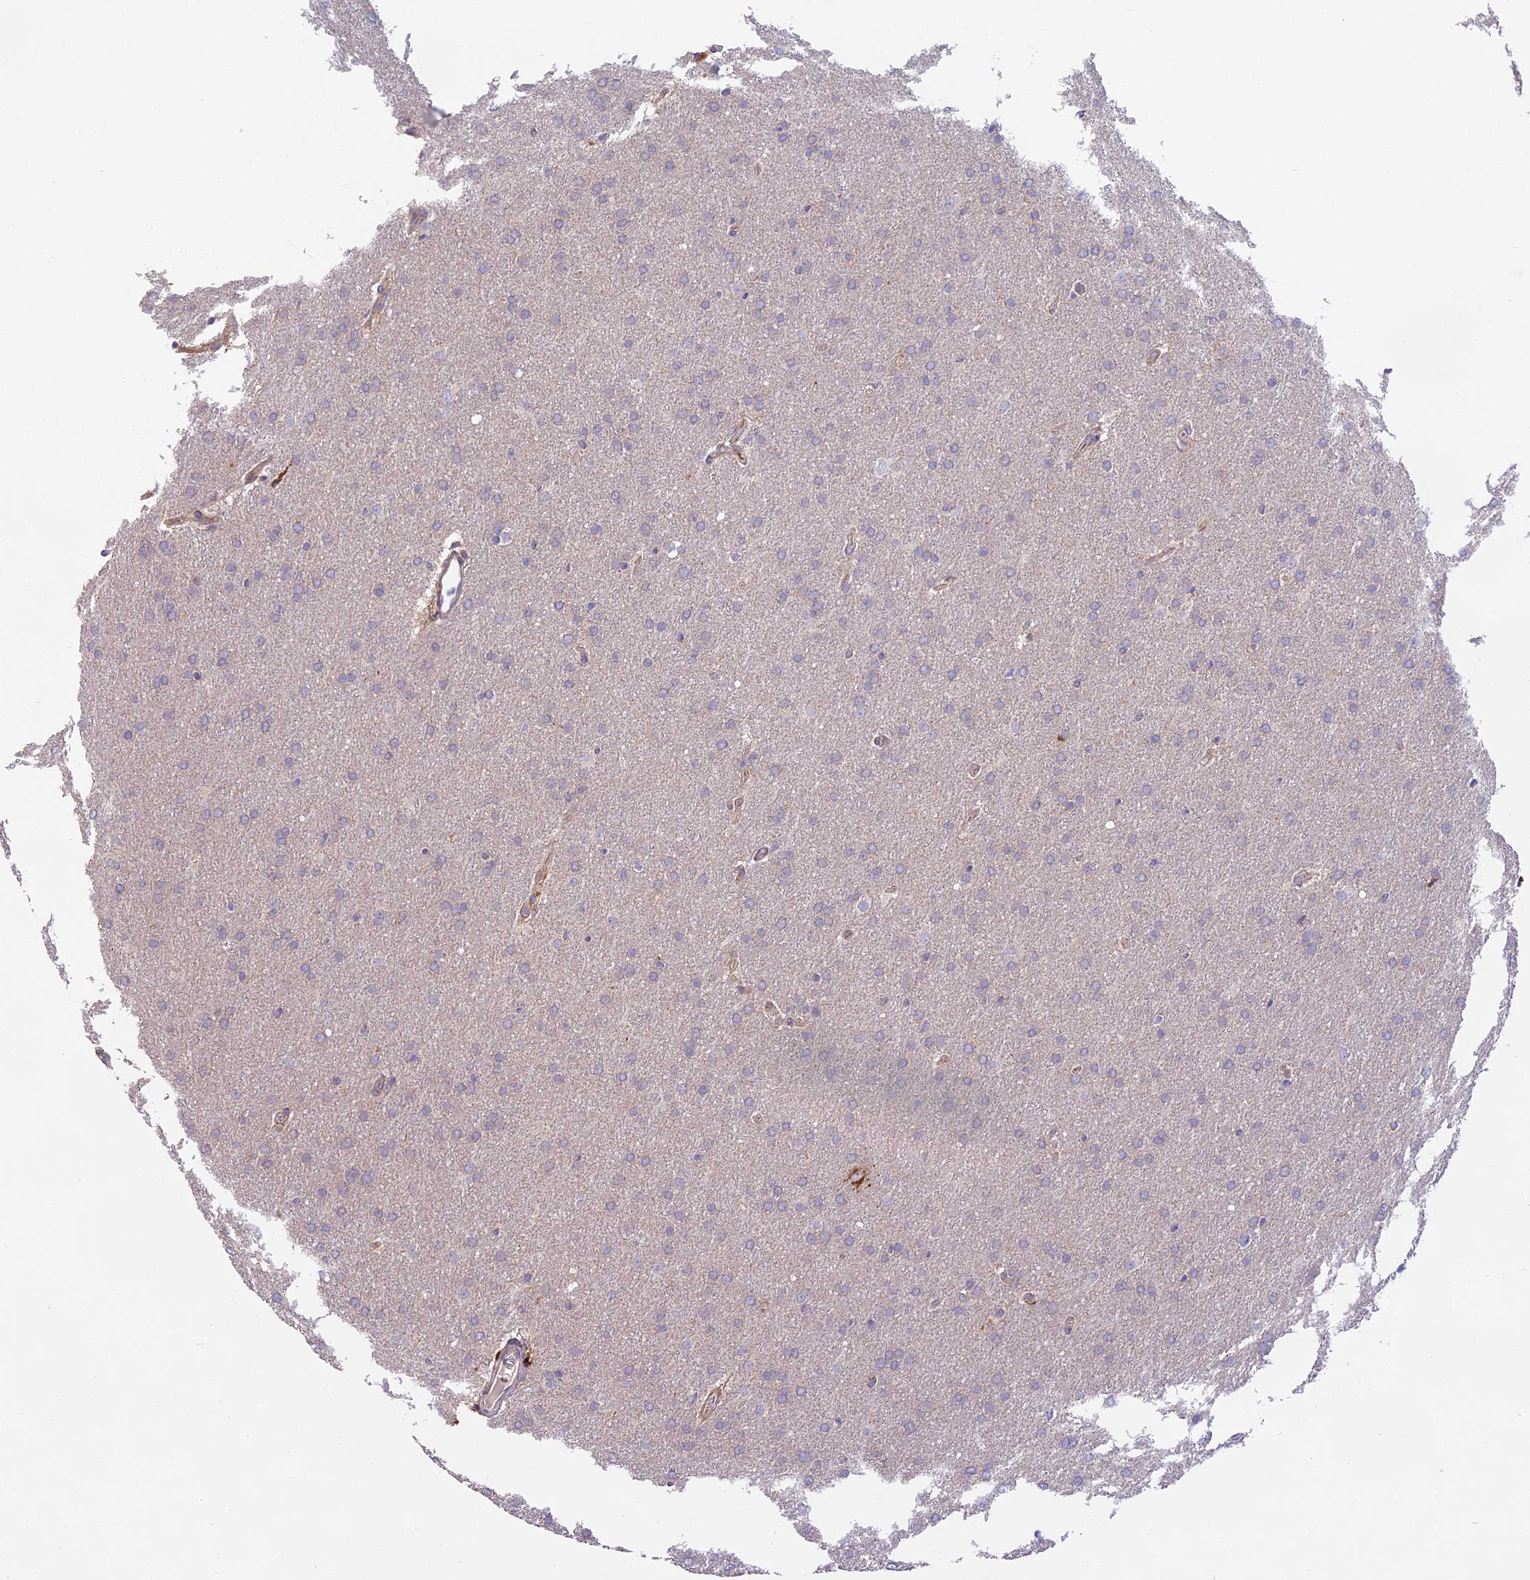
{"staining": {"intensity": "negative", "quantity": "none", "location": "none"}, "tissue": "glioma", "cell_type": "Tumor cells", "image_type": "cancer", "snomed": [{"axis": "morphology", "description": "Glioma, malignant, Low grade"}, {"axis": "topography", "description": "Brain"}], "caption": "The histopathology image displays no significant expression in tumor cells of glioma. (Brightfield microscopy of DAB immunohistochemistry at high magnification).", "gene": "EDAR", "patient": {"sex": "female", "age": 32}}